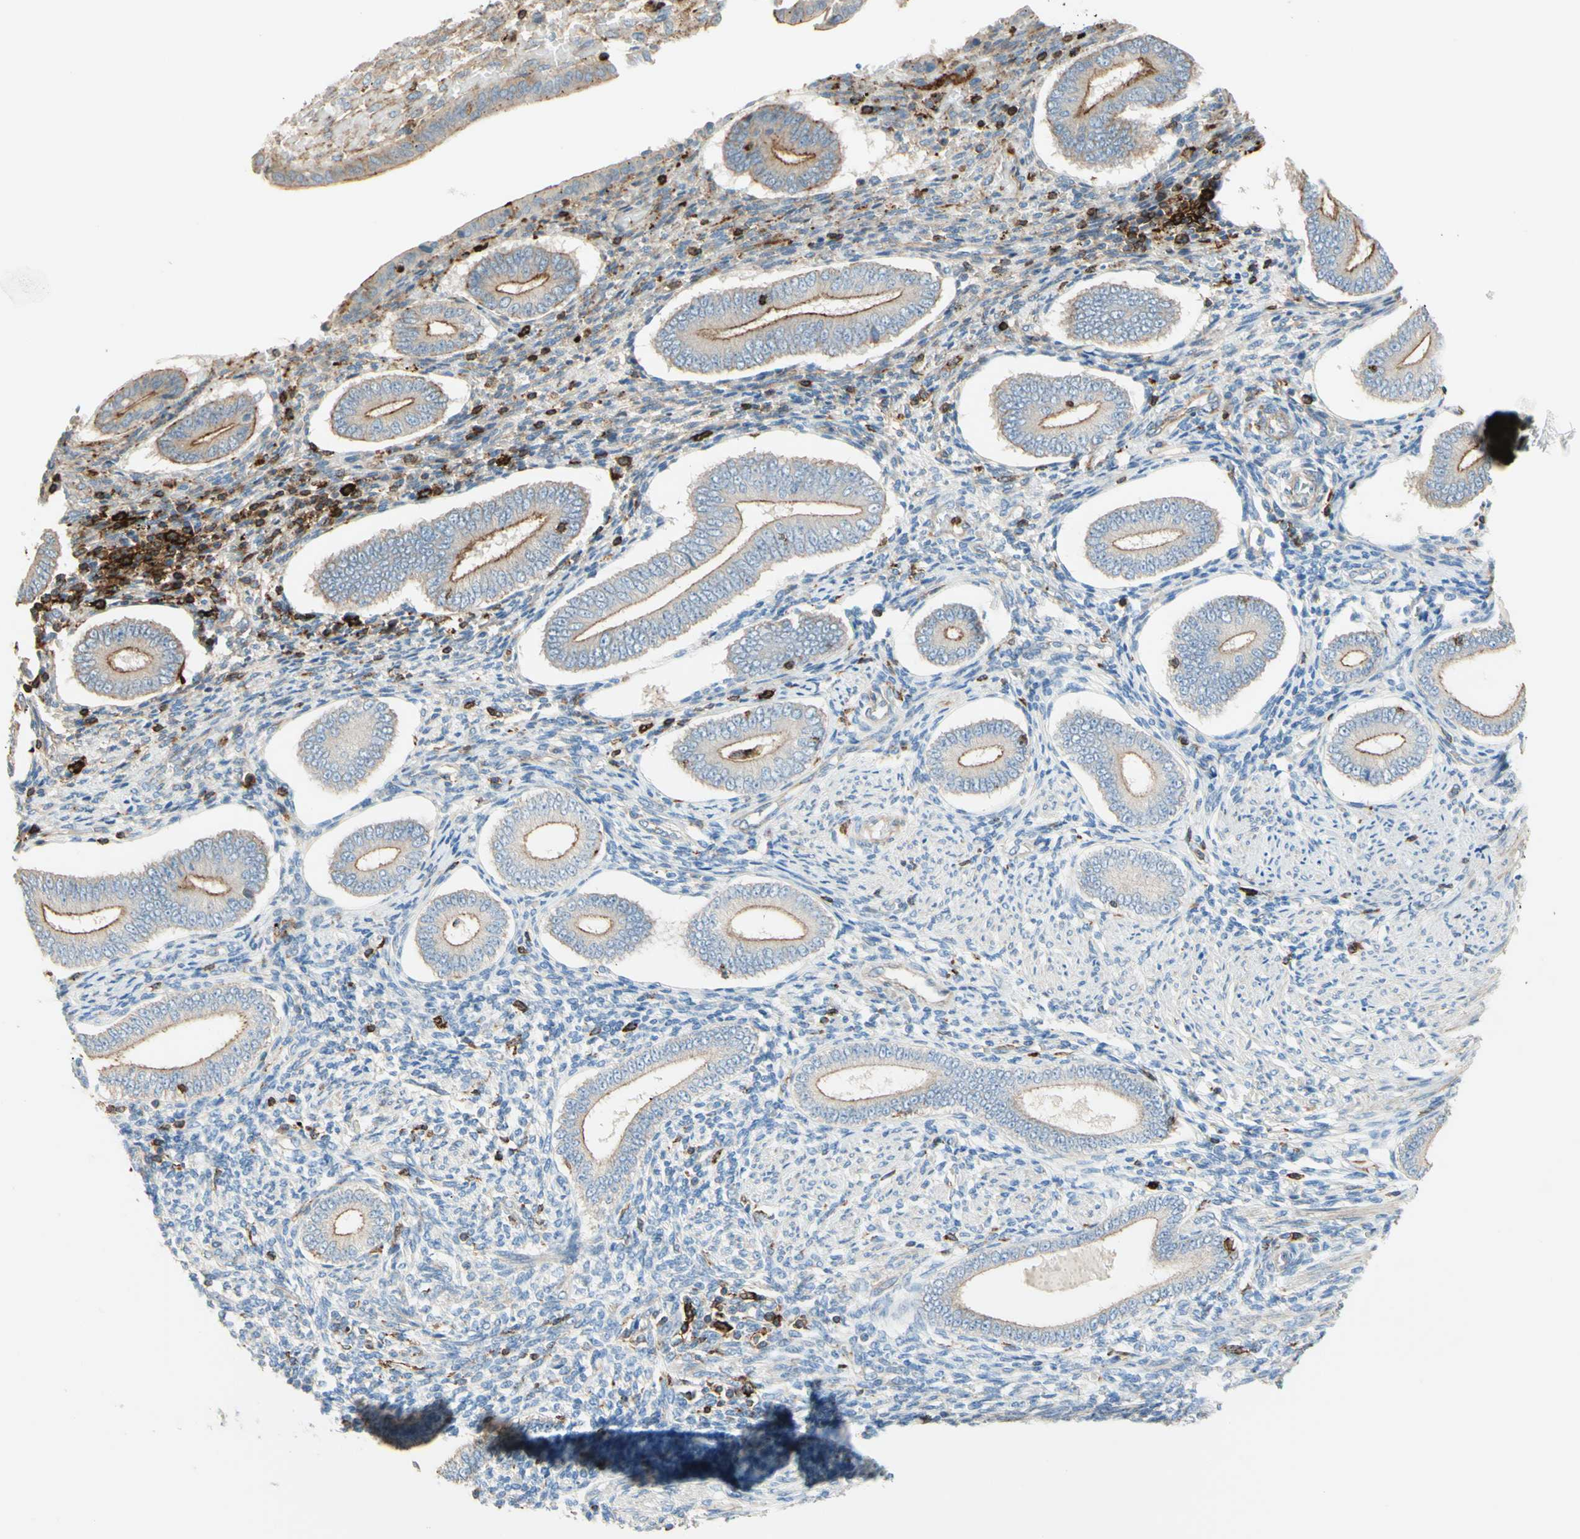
{"staining": {"intensity": "weak", "quantity": "25%-75%", "location": "cytoplasmic/membranous"}, "tissue": "endometrium", "cell_type": "Cells in endometrial stroma", "image_type": "normal", "snomed": [{"axis": "morphology", "description": "Normal tissue, NOS"}, {"axis": "topography", "description": "Endometrium"}], "caption": "Immunohistochemistry of benign endometrium reveals low levels of weak cytoplasmic/membranous staining in approximately 25%-75% of cells in endometrial stroma. (Brightfield microscopy of DAB IHC at high magnification).", "gene": "SEMA4C", "patient": {"sex": "female", "age": 42}}